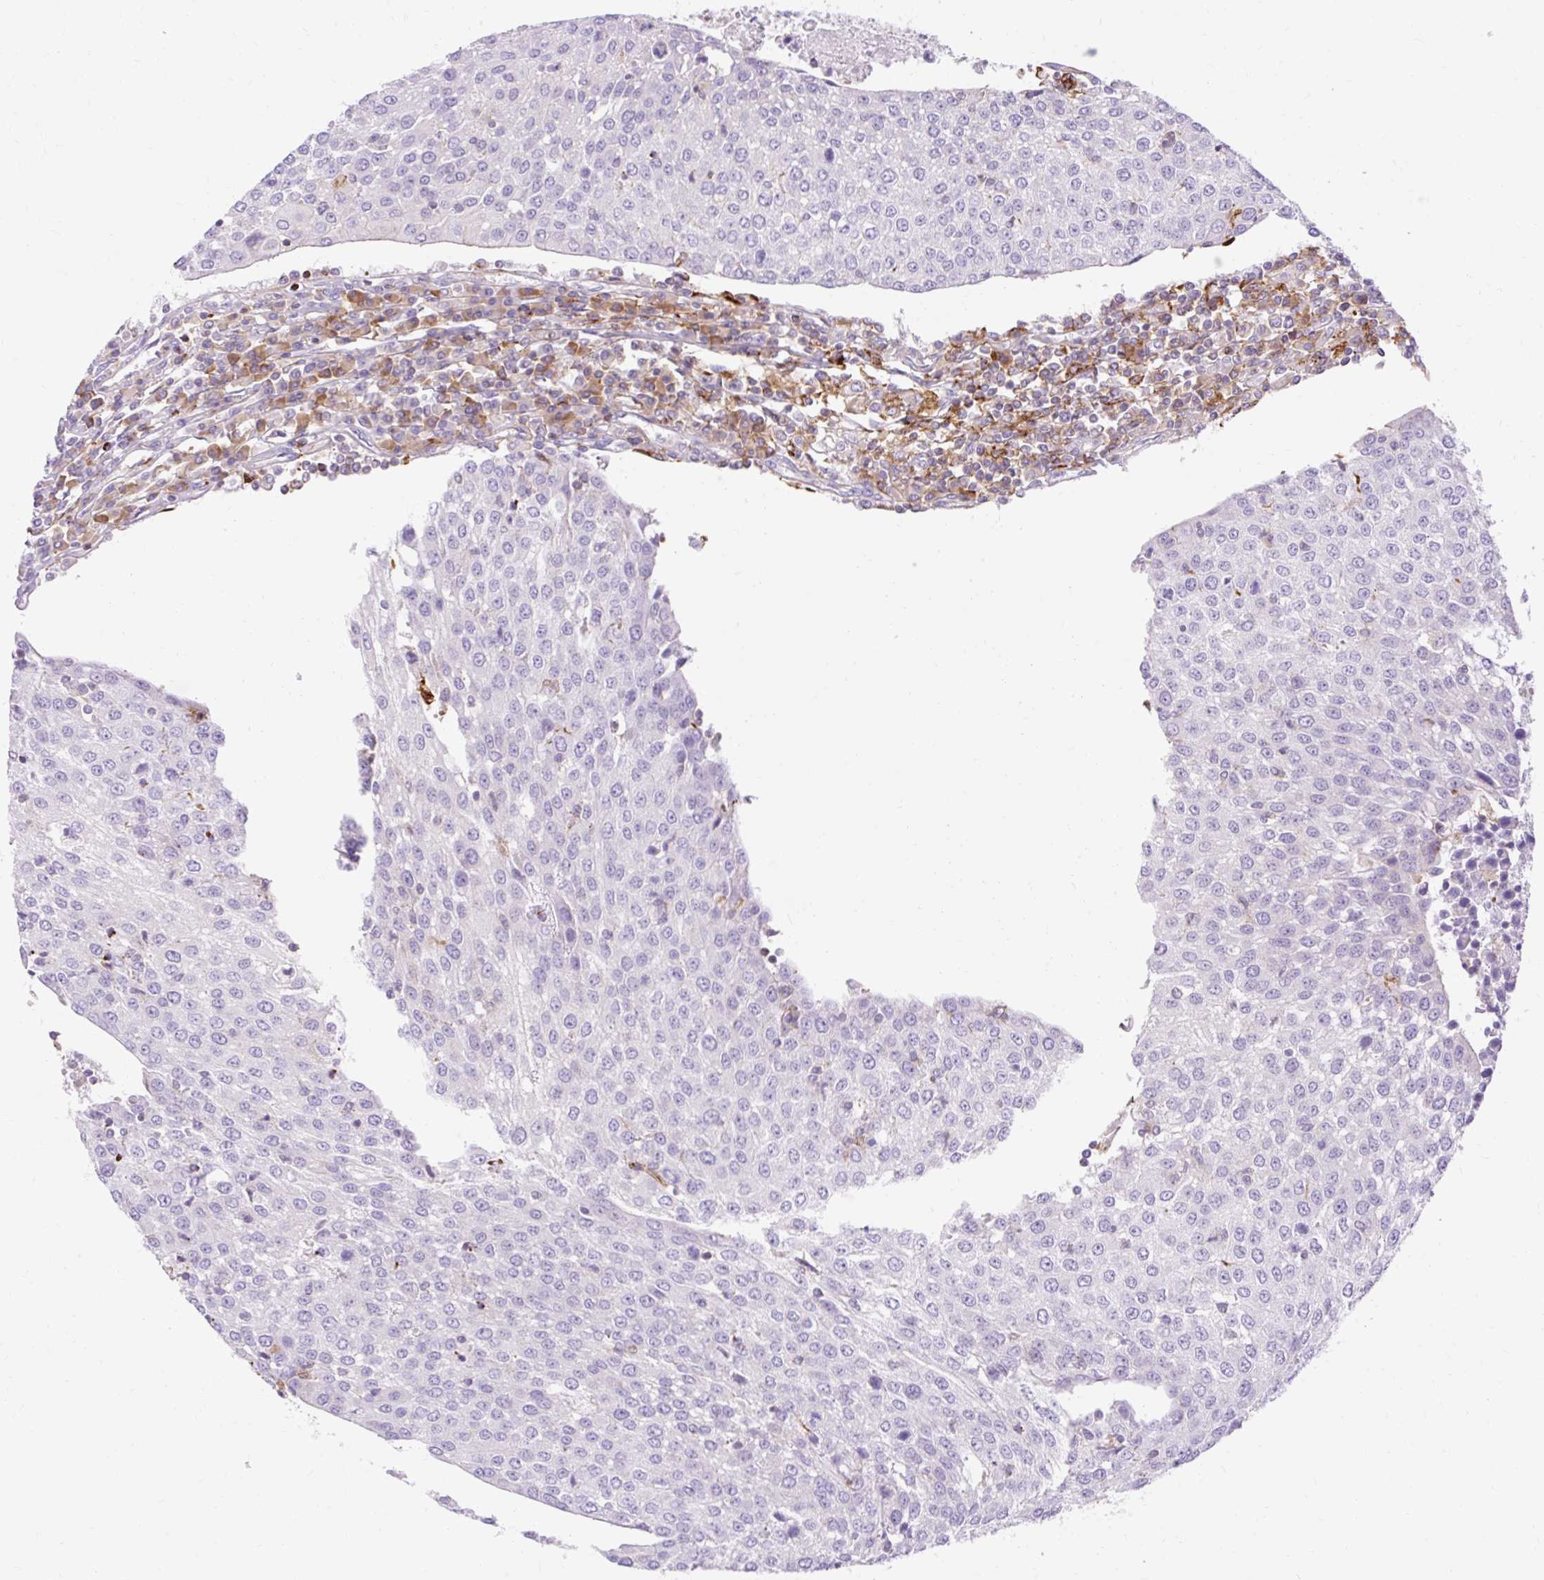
{"staining": {"intensity": "negative", "quantity": "none", "location": "none"}, "tissue": "urothelial cancer", "cell_type": "Tumor cells", "image_type": "cancer", "snomed": [{"axis": "morphology", "description": "Urothelial carcinoma, High grade"}, {"axis": "topography", "description": "Urinary bladder"}], "caption": "Human high-grade urothelial carcinoma stained for a protein using immunohistochemistry exhibits no staining in tumor cells.", "gene": "CORO7-PAM16", "patient": {"sex": "female", "age": 85}}